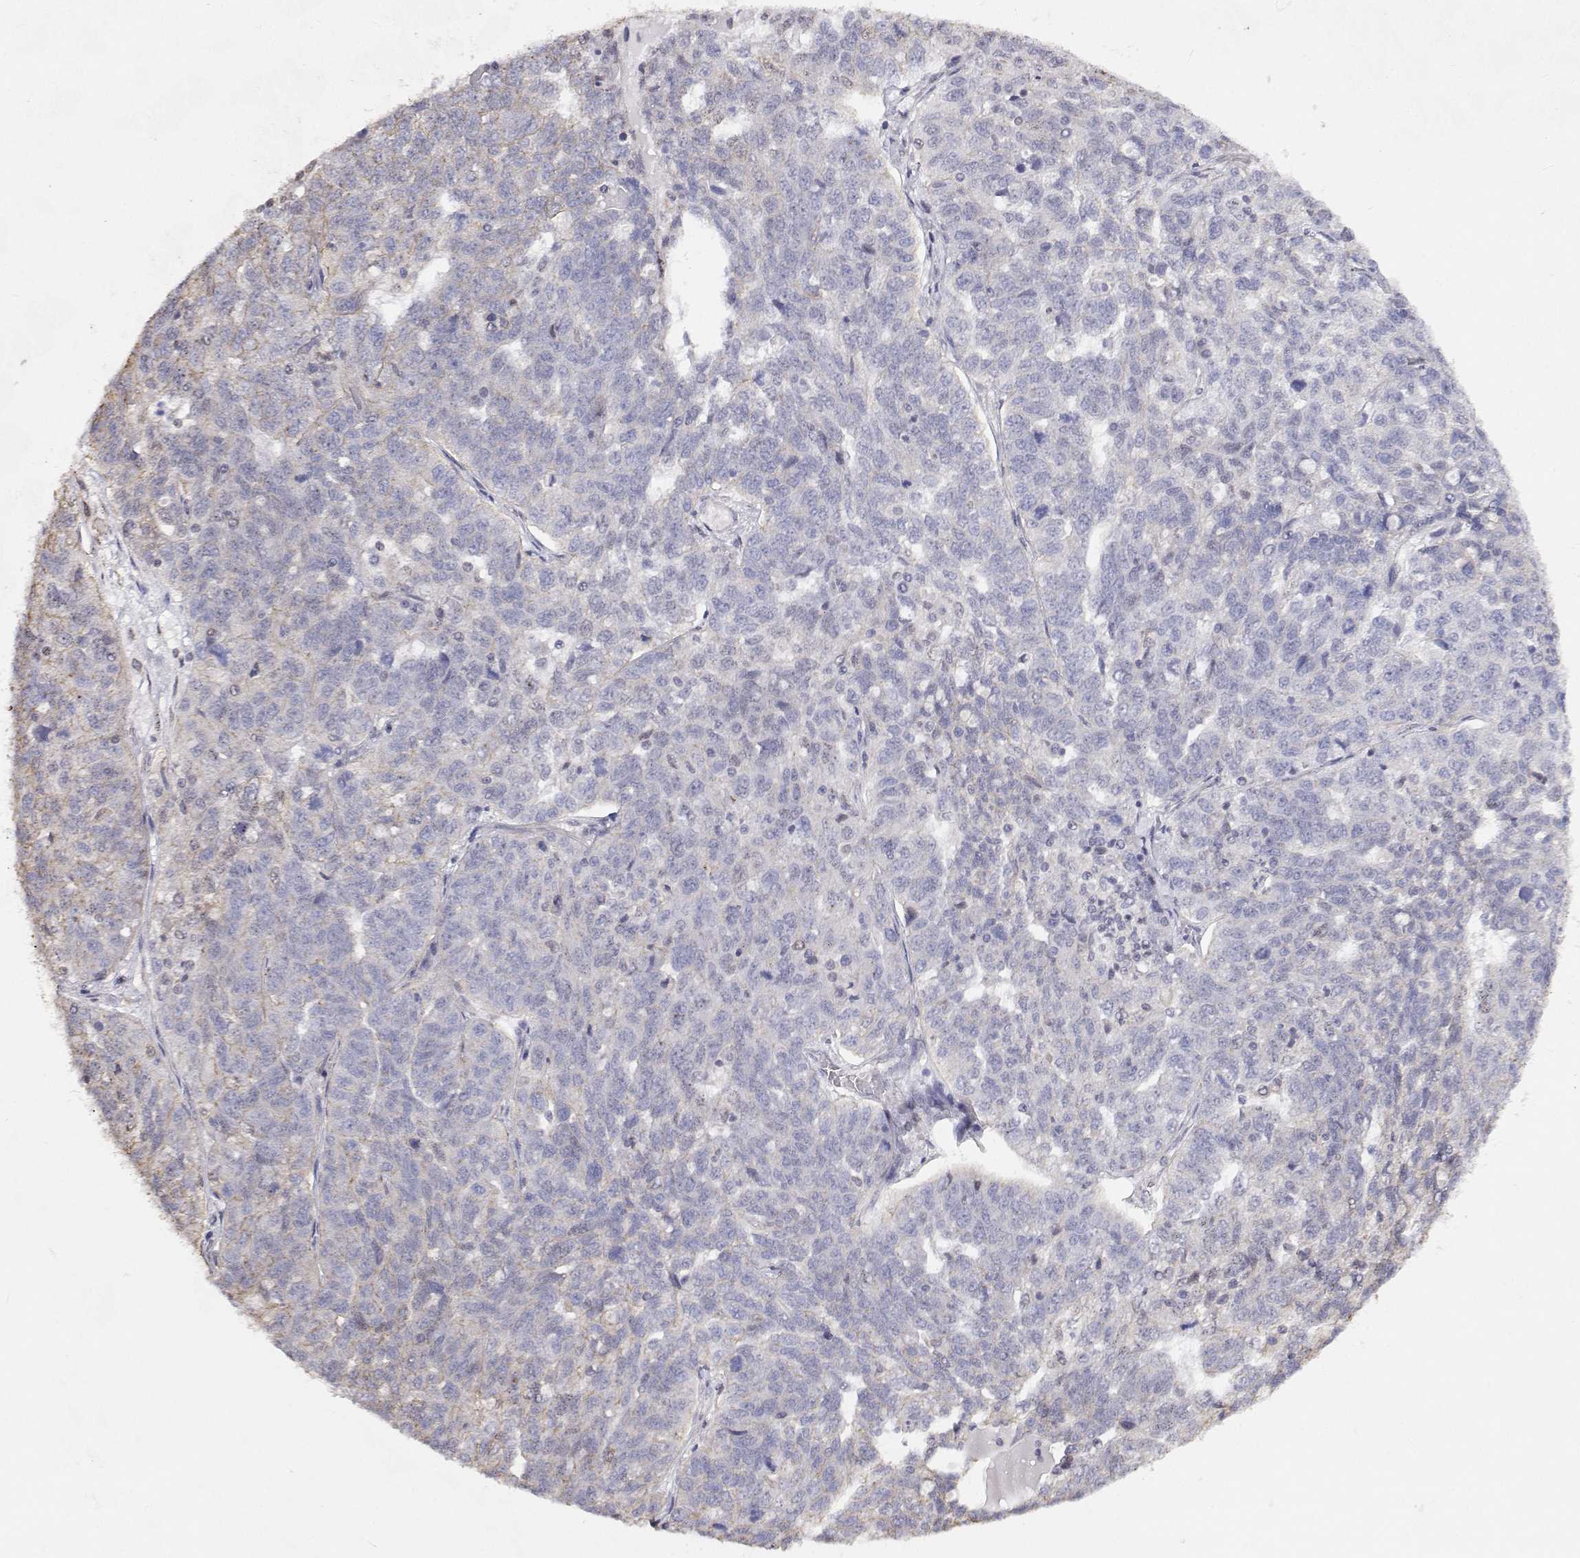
{"staining": {"intensity": "negative", "quantity": "none", "location": "none"}, "tissue": "ovarian cancer", "cell_type": "Tumor cells", "image_type": "cancer", "snomed": [{"axis": "morphology", "description": "Cystadenocarcinoma, serous, NOS"}, {"axis": "topography", "description": "Ovary"}], "caption": "Histopathology image shows no protein expression in tumor cells of ovarian cancer (serous cystadenocarcinoma) tissue.", "gene": "GSDMA", "patient": {"sex": "female", "age": 71}}